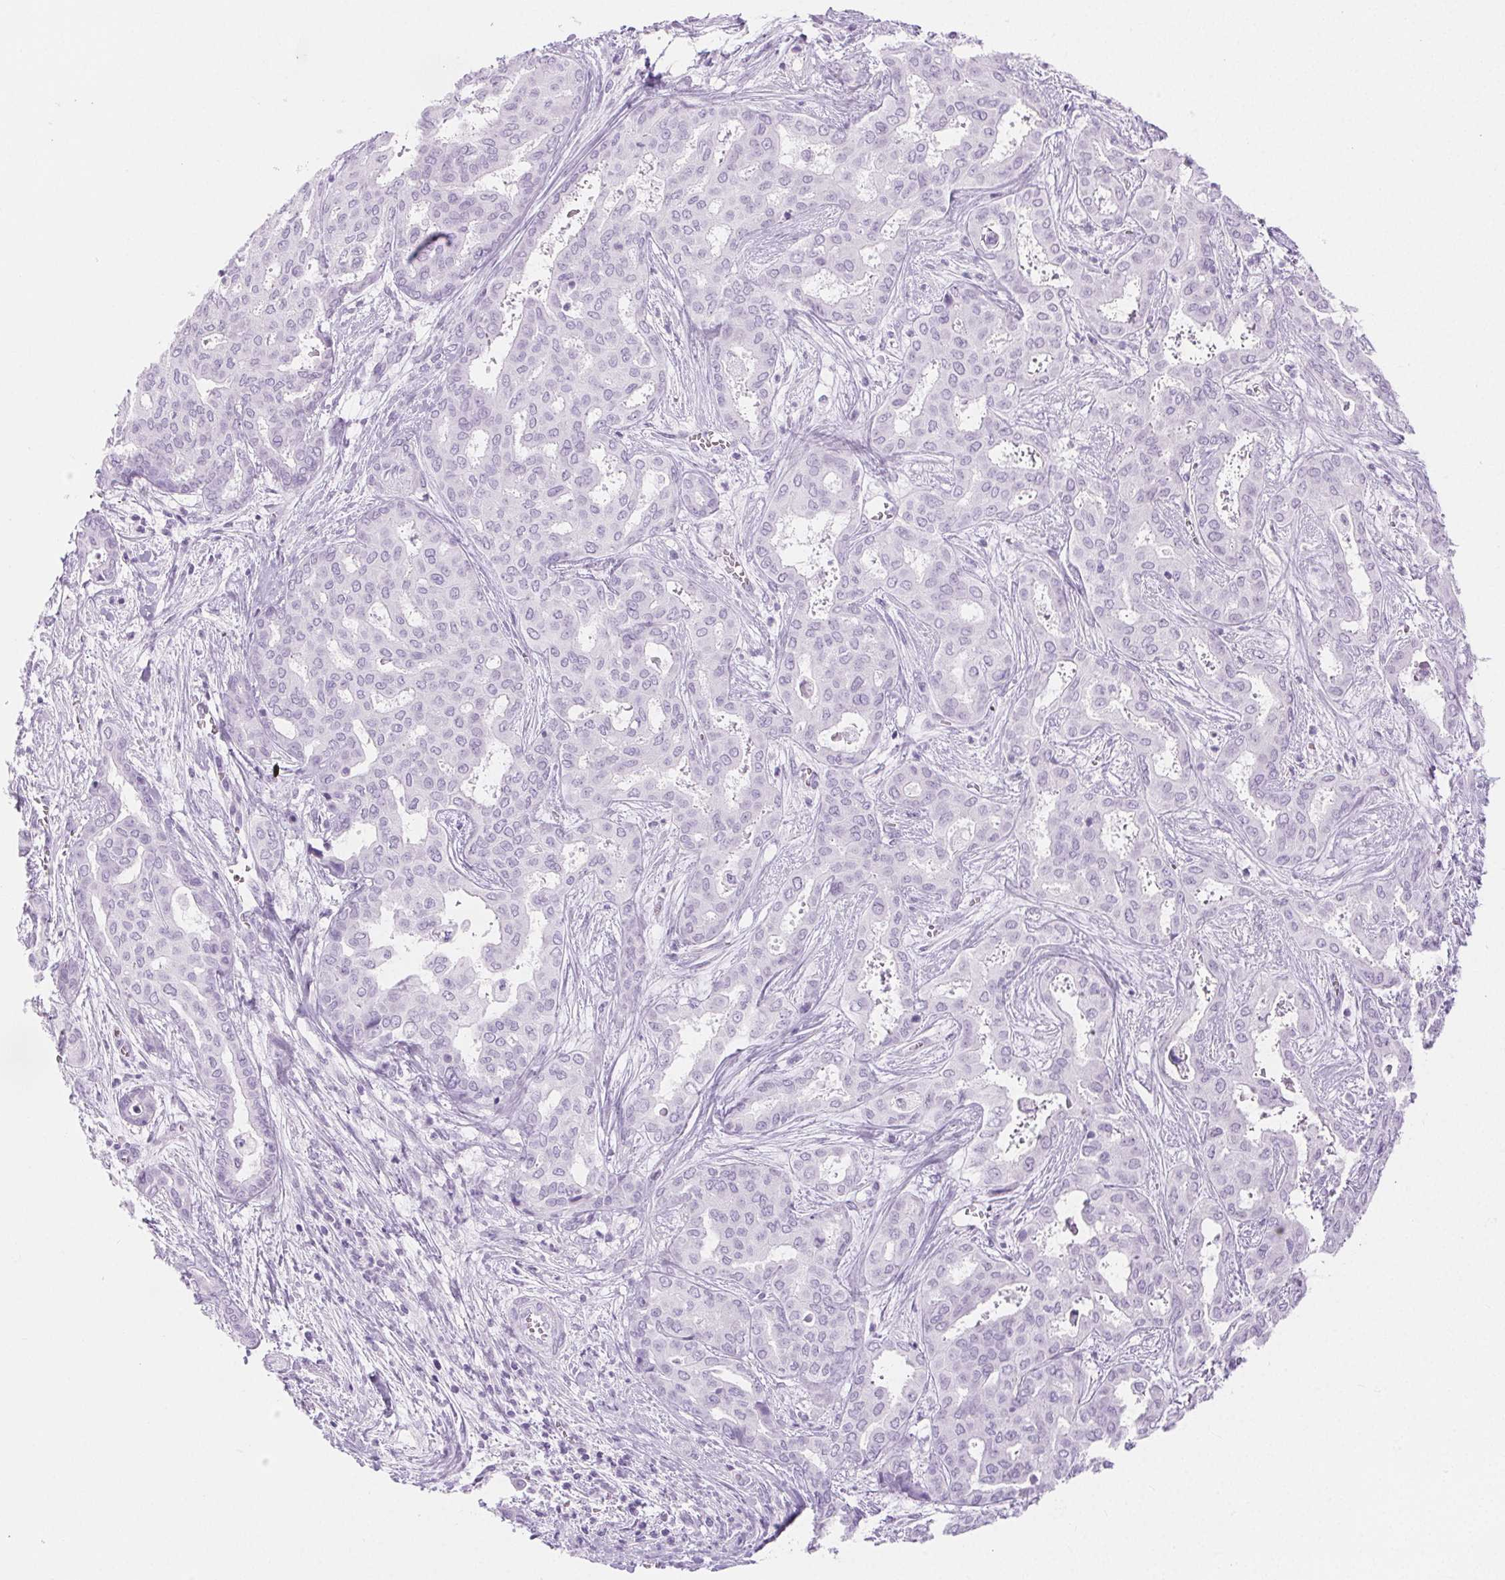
{"staining": {"intensity": "negative", "quantity": "none", "location": "none"}, "tissue": "liver cancer", "cell_type": "Tumor cells", "image_type": "cancer", "snomed": [{"axis": "morphology", "description": "Cholangiocarcinoma"}, {"axis": "topography", "description": "Liver"}], "caption": "Micrograph shows no protein positivity in tumor cells of cholangiocarcinoma (liver) tissue.", "gene": "SPRR3", "patient": {"sex": "female", "age": 64}}